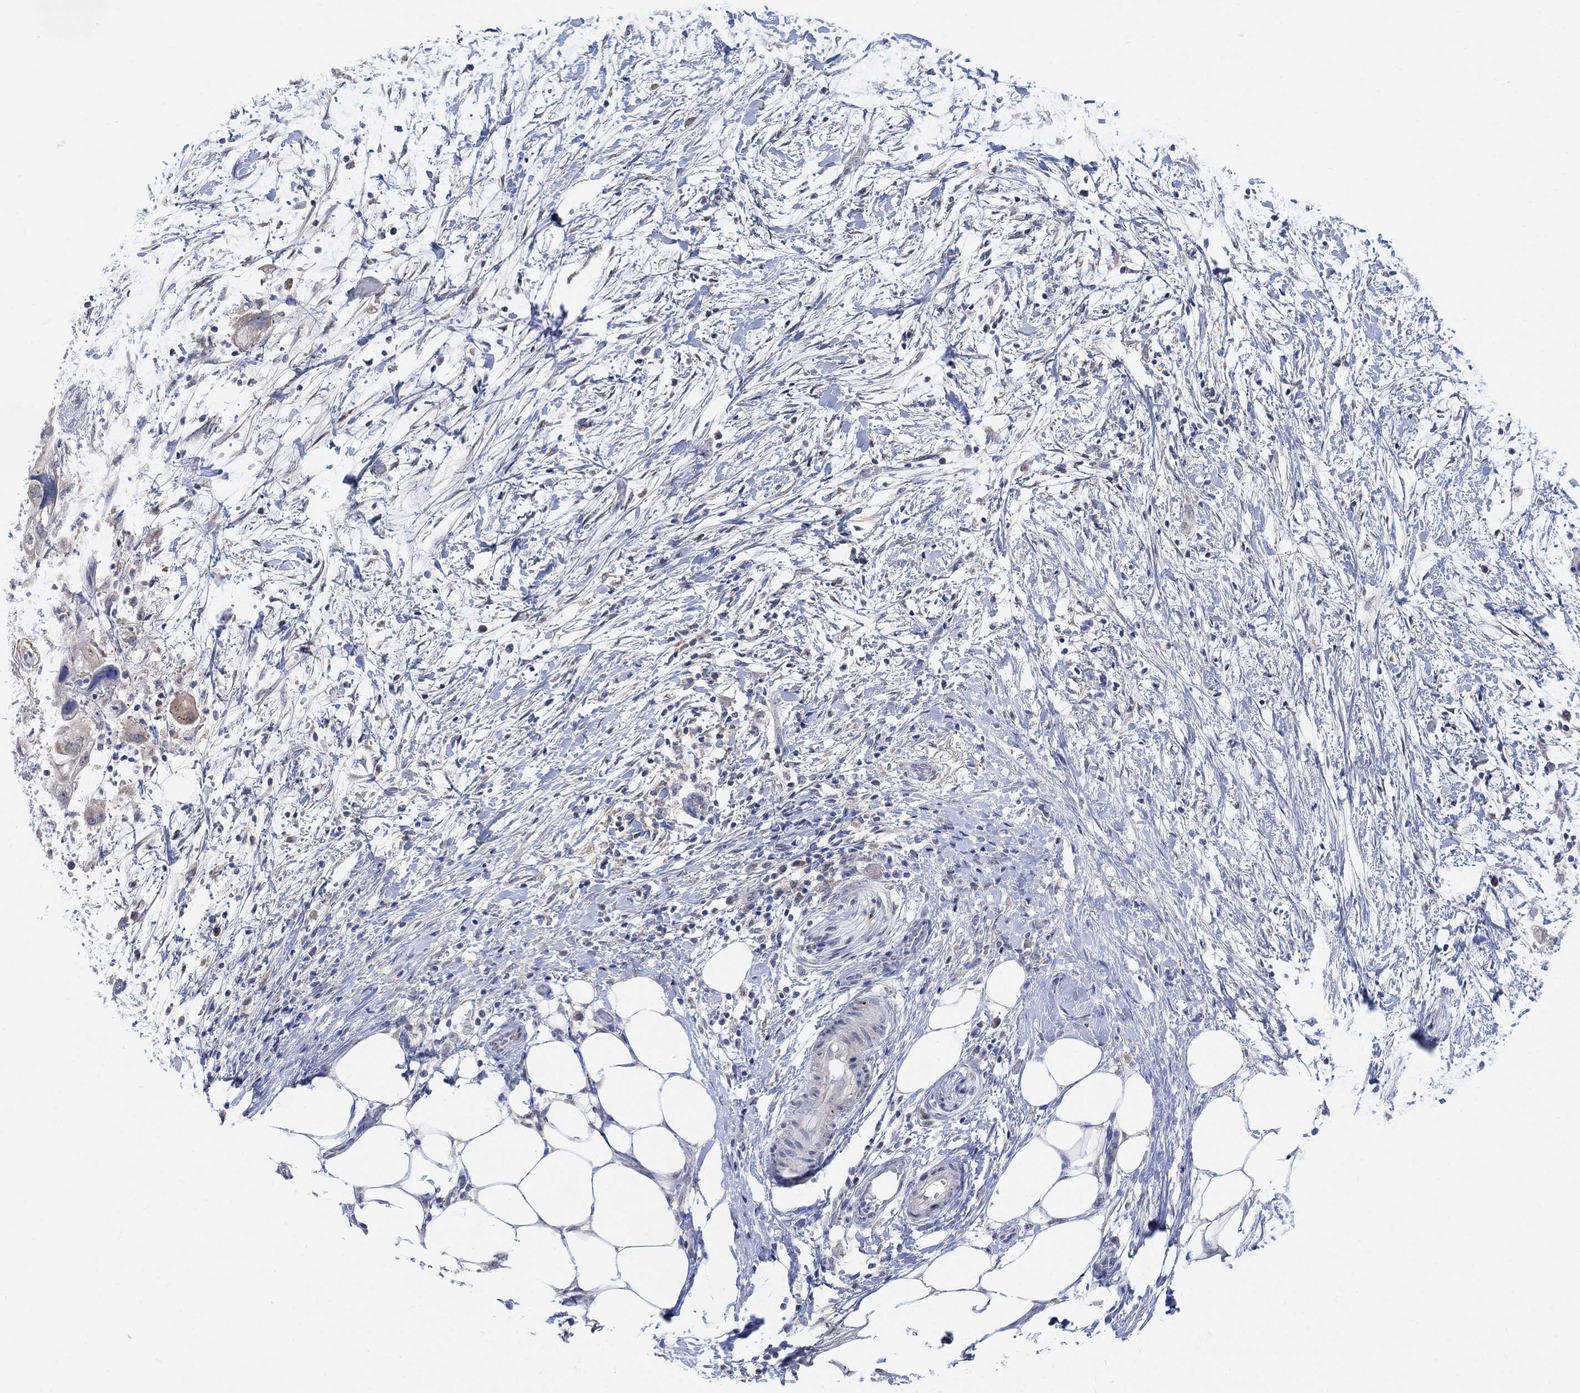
{"staining": {"intensity": "weak", "quantity": "<25%", "location": "cytoplasmic/membranous"}, "tissue": "pancreatic cancer", "cell_type": "Tumor cells", "image_type": "cancer", "snomed": [{"axis": "morphology", "description": "Adenocarcinoma, NOS"}, {"axis": "topography", "description": "Pancreas"}], "caption": "A micrograph of pancreatic adenocarcinoma stained for a protein reveals no brown staining in tumor cells.", "gene": "RIMS1", "patient": {"sex": "female", "age": 72}}